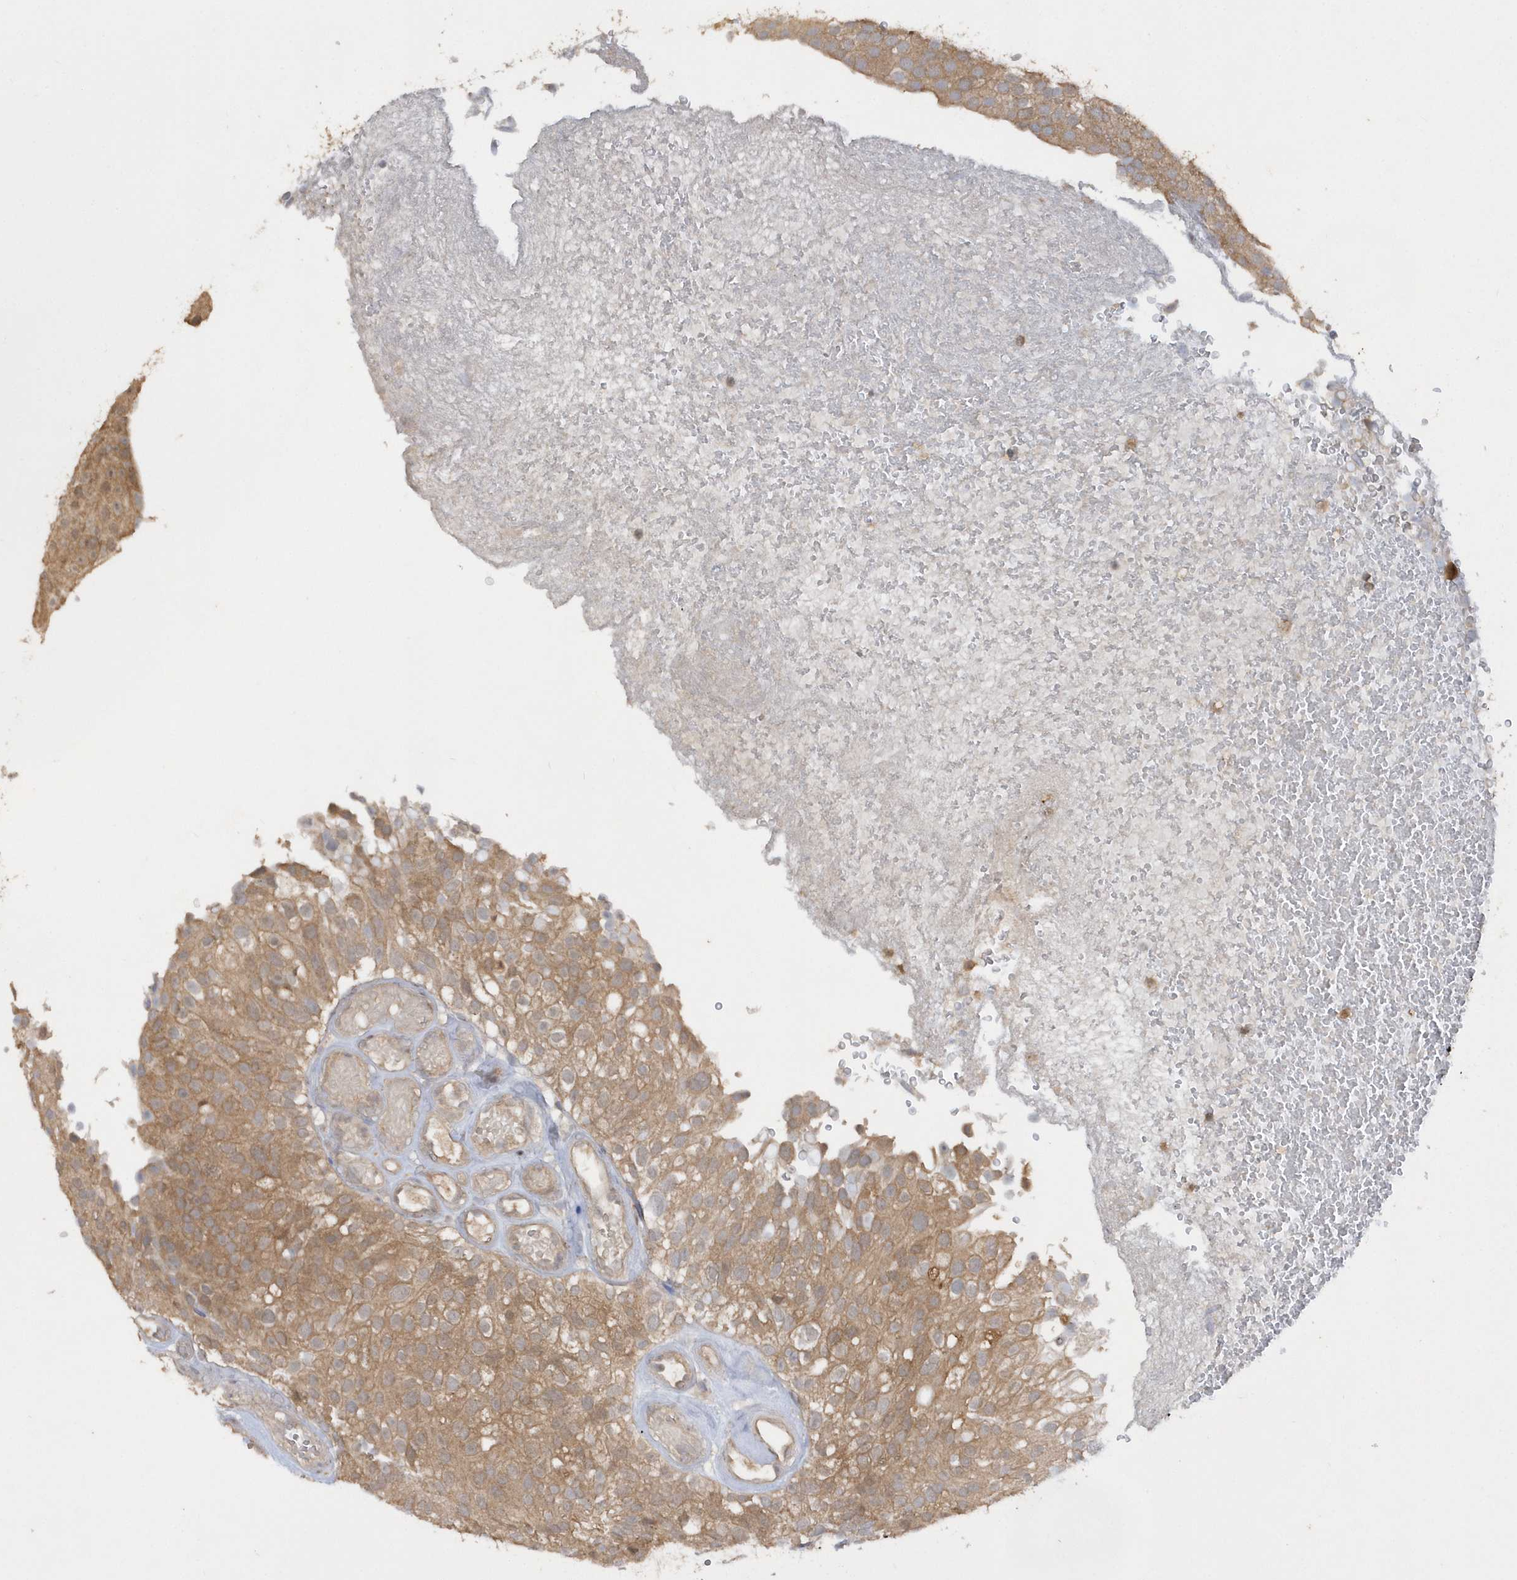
{"staining": {"intensity": "moderate", "quantity": ">75%", "location": "cytoplasmic/membranous"}, "tissue": "urothelial cancer", "cell_type": "Tumor cells", "image_type": "cancer", "snomed": [{"axis": "morphology", "description": "Urothelial carcinoma, Low grade"}, {"axis": "topography", "description": "Urinary bladder"}], "caption": "Immunohistochemical staining of urothelial cancer displays moderate cytoplasmic/membranous protein staining in approximately >75% of tumor cells.", "gene": "RPE", "patient": {"sex": "male", "age": 78}}